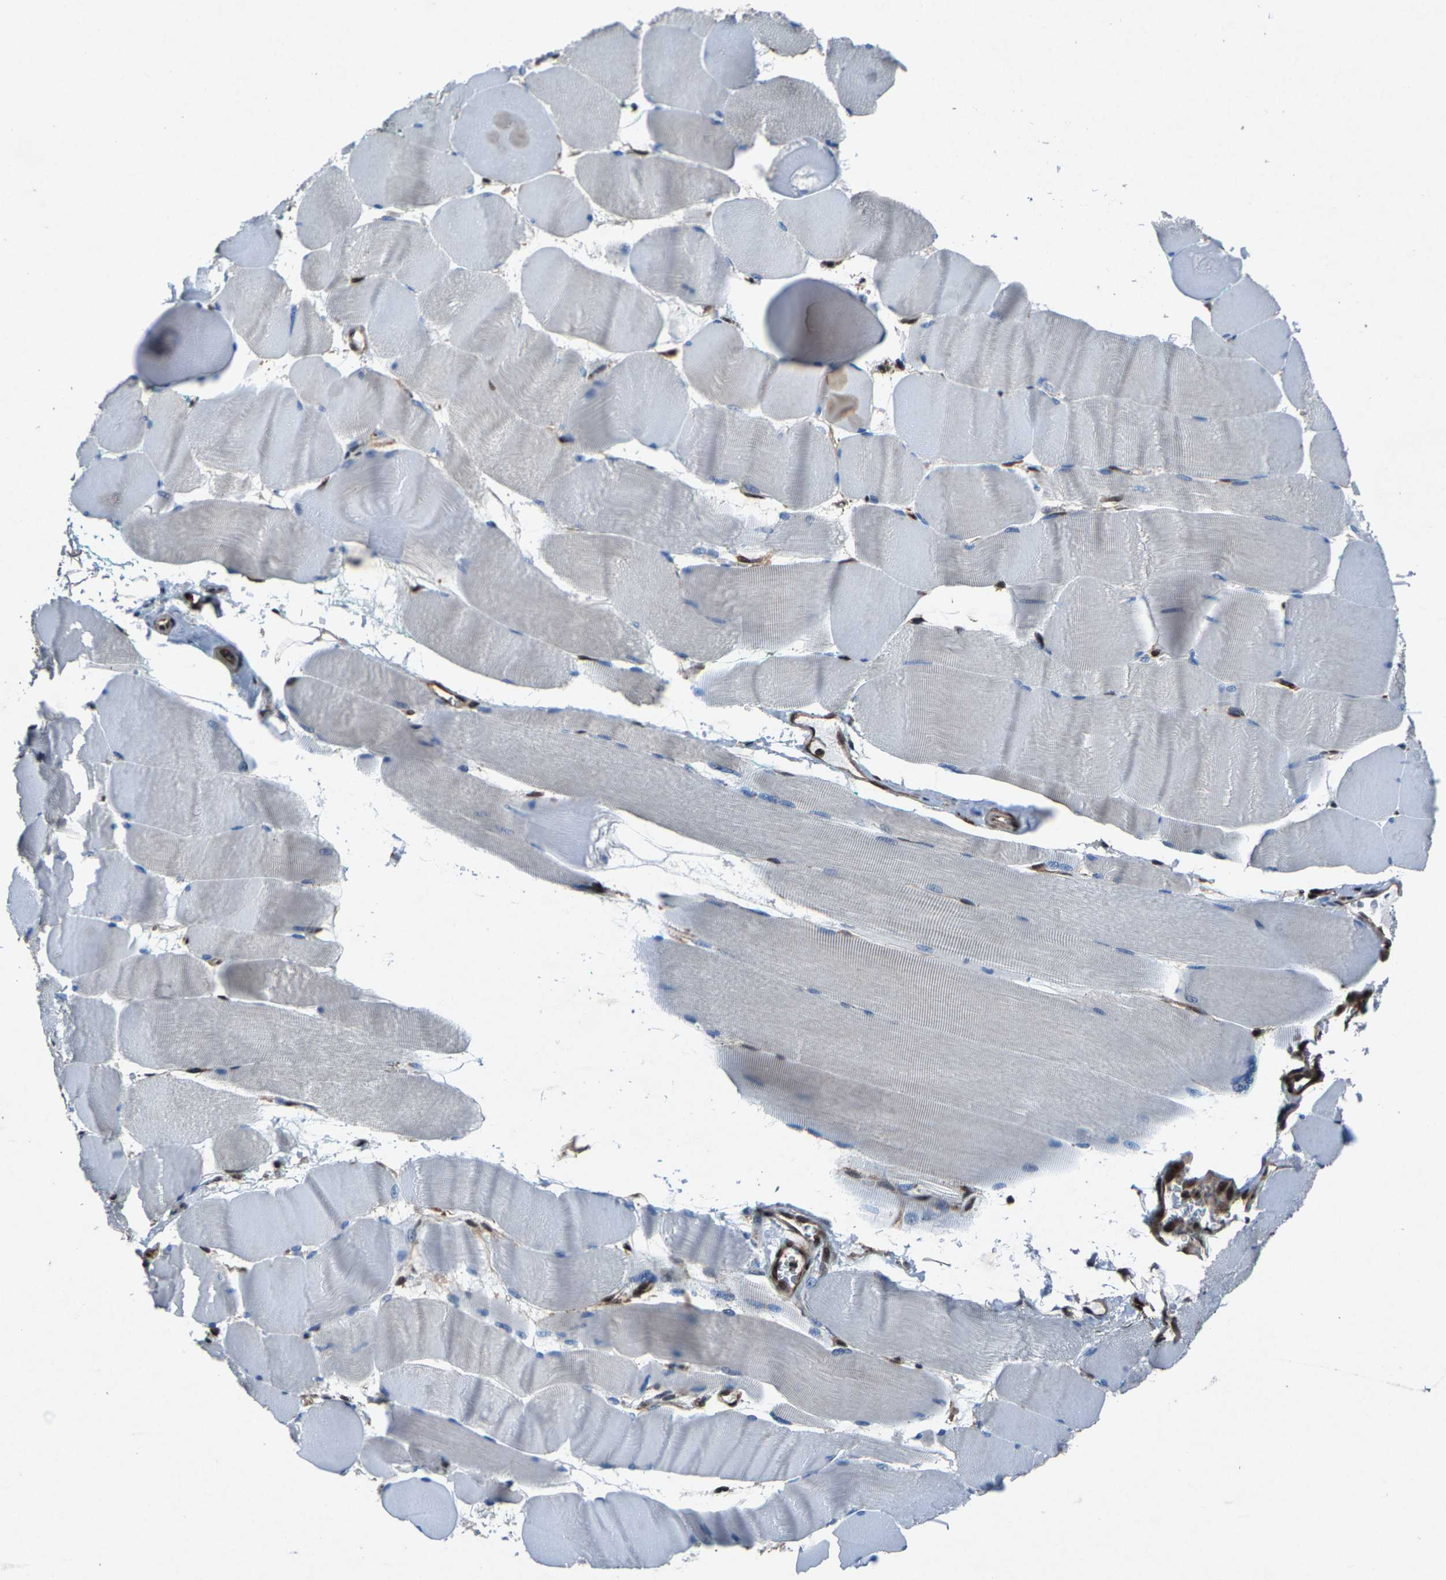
{"staining": {"intensity": "moderate", "quantity": "<25%", "location": "nuclear"}, "tissue": "skeletal muscle", "cell_type": "Myocytes", "image_type": "normal", "snomed": [{"axis": "morphology", "description": "Normal tissue, NOS"}, {"axis": "morphology", "description": "Squamous cell carcinoma, NOS"}, {"axis": "topography", "description": "Skeletal muscle"}], "caption": "Approximately <25% of myocytes in normal human skeletal muscle exhibit moderate nuclear protein positivity as visualized by brown immunohistochemical staining.", "gene": "ATXN3", "patient": {"sex": "male", "age": 51}}